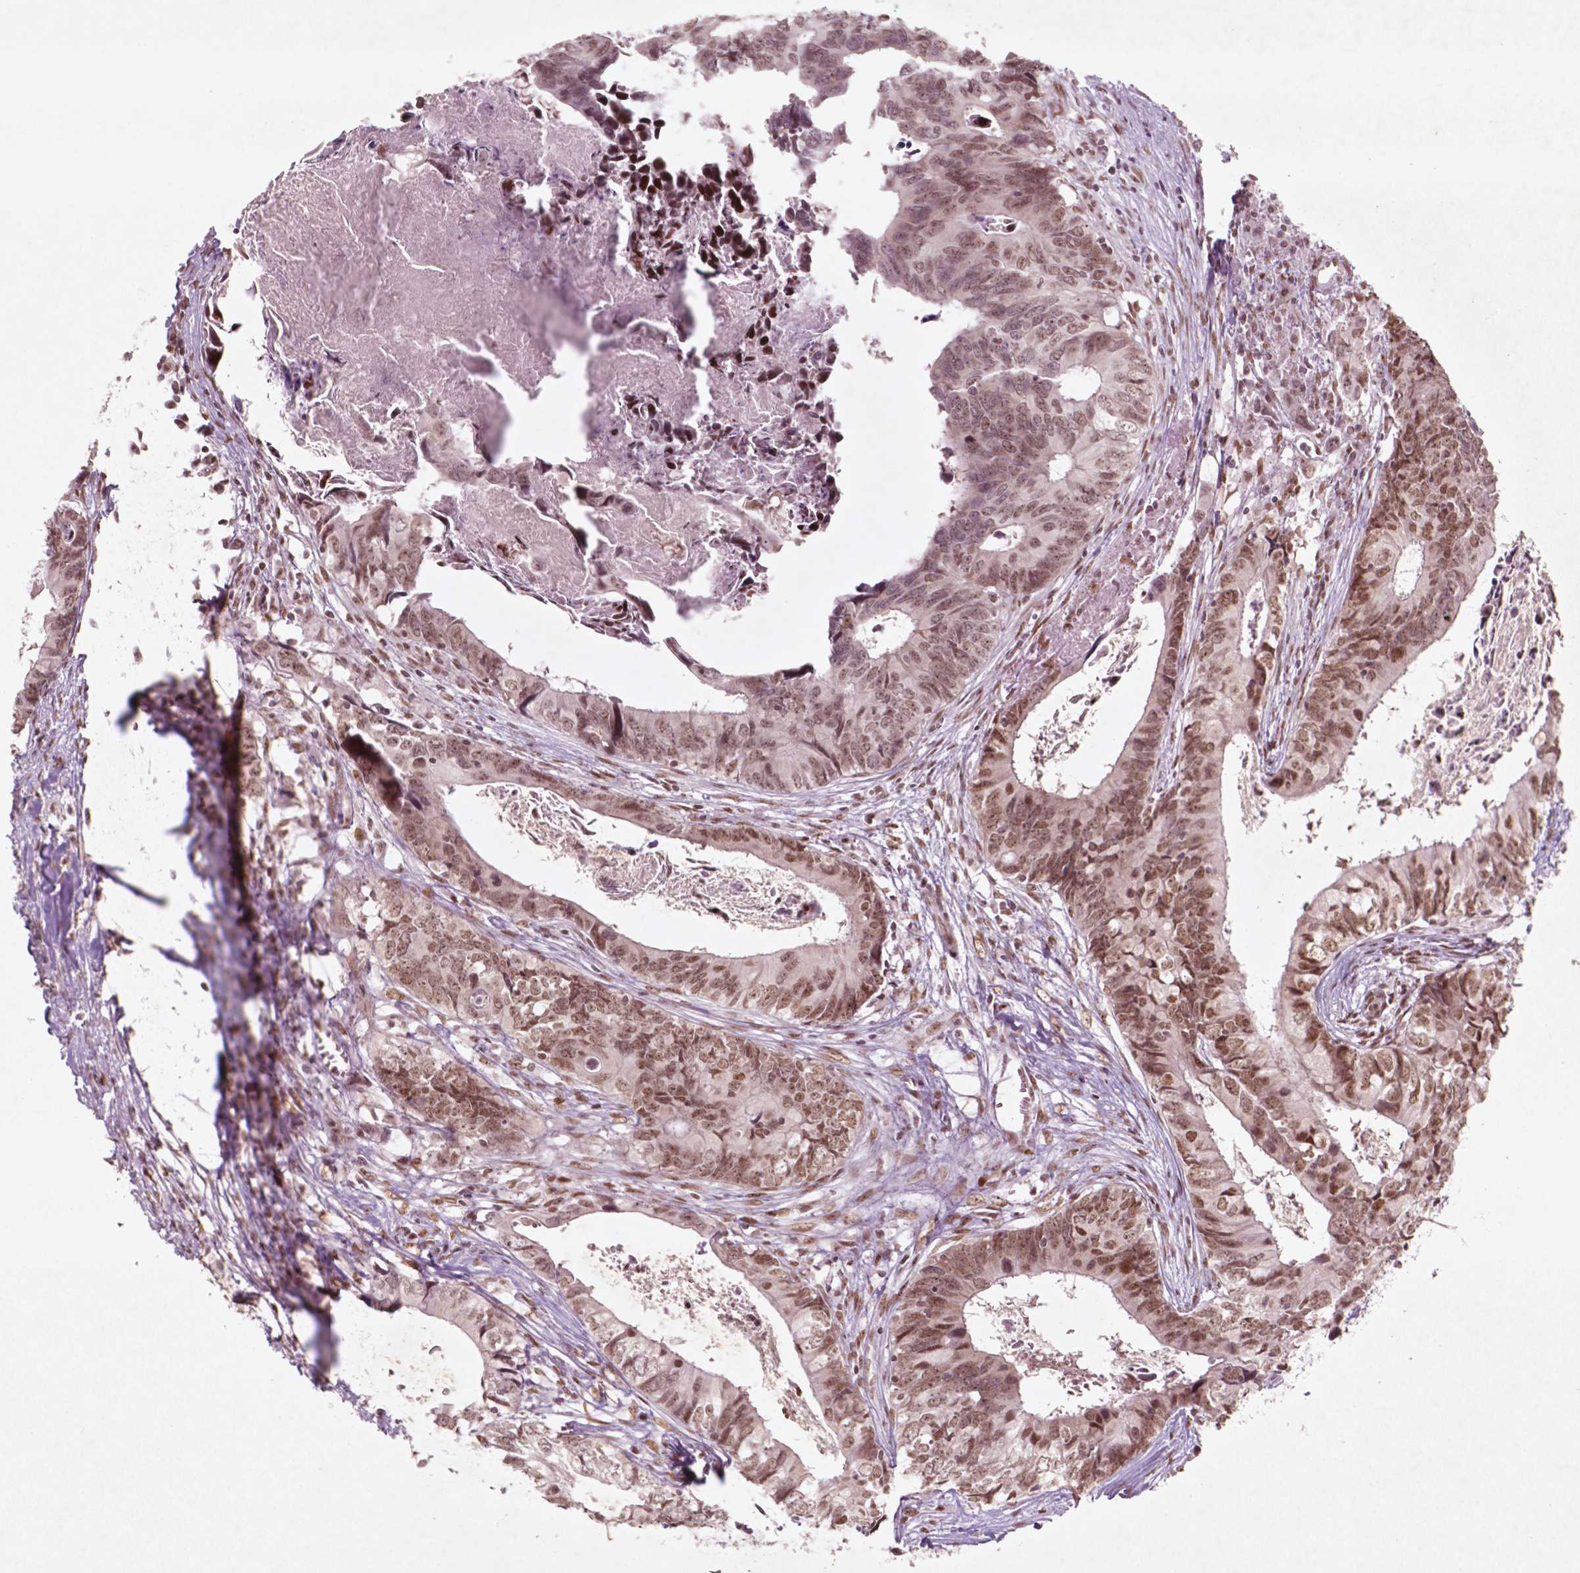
{"staining": {"intensity": "moderate", "quantity": ">75%", "location": "nuclear"}, "tissue": "colorectal cancer", "cell_type": "Tumor cells", "image_type": "cancer", "snomed": [{"axis": "morphology", "description": "Adenocarcinoma, NOS"}, {"axis": "topography", "description": "Colon"}], "caption": "An immunohistochemistry histopathology image of tumor tissue is shown. Protein staining in brown shows moderate nuclear positivity in colorectal cancer within tumor cells.", "gene": "HMG20B", "patient": {"sex": "female", "age": 82}}